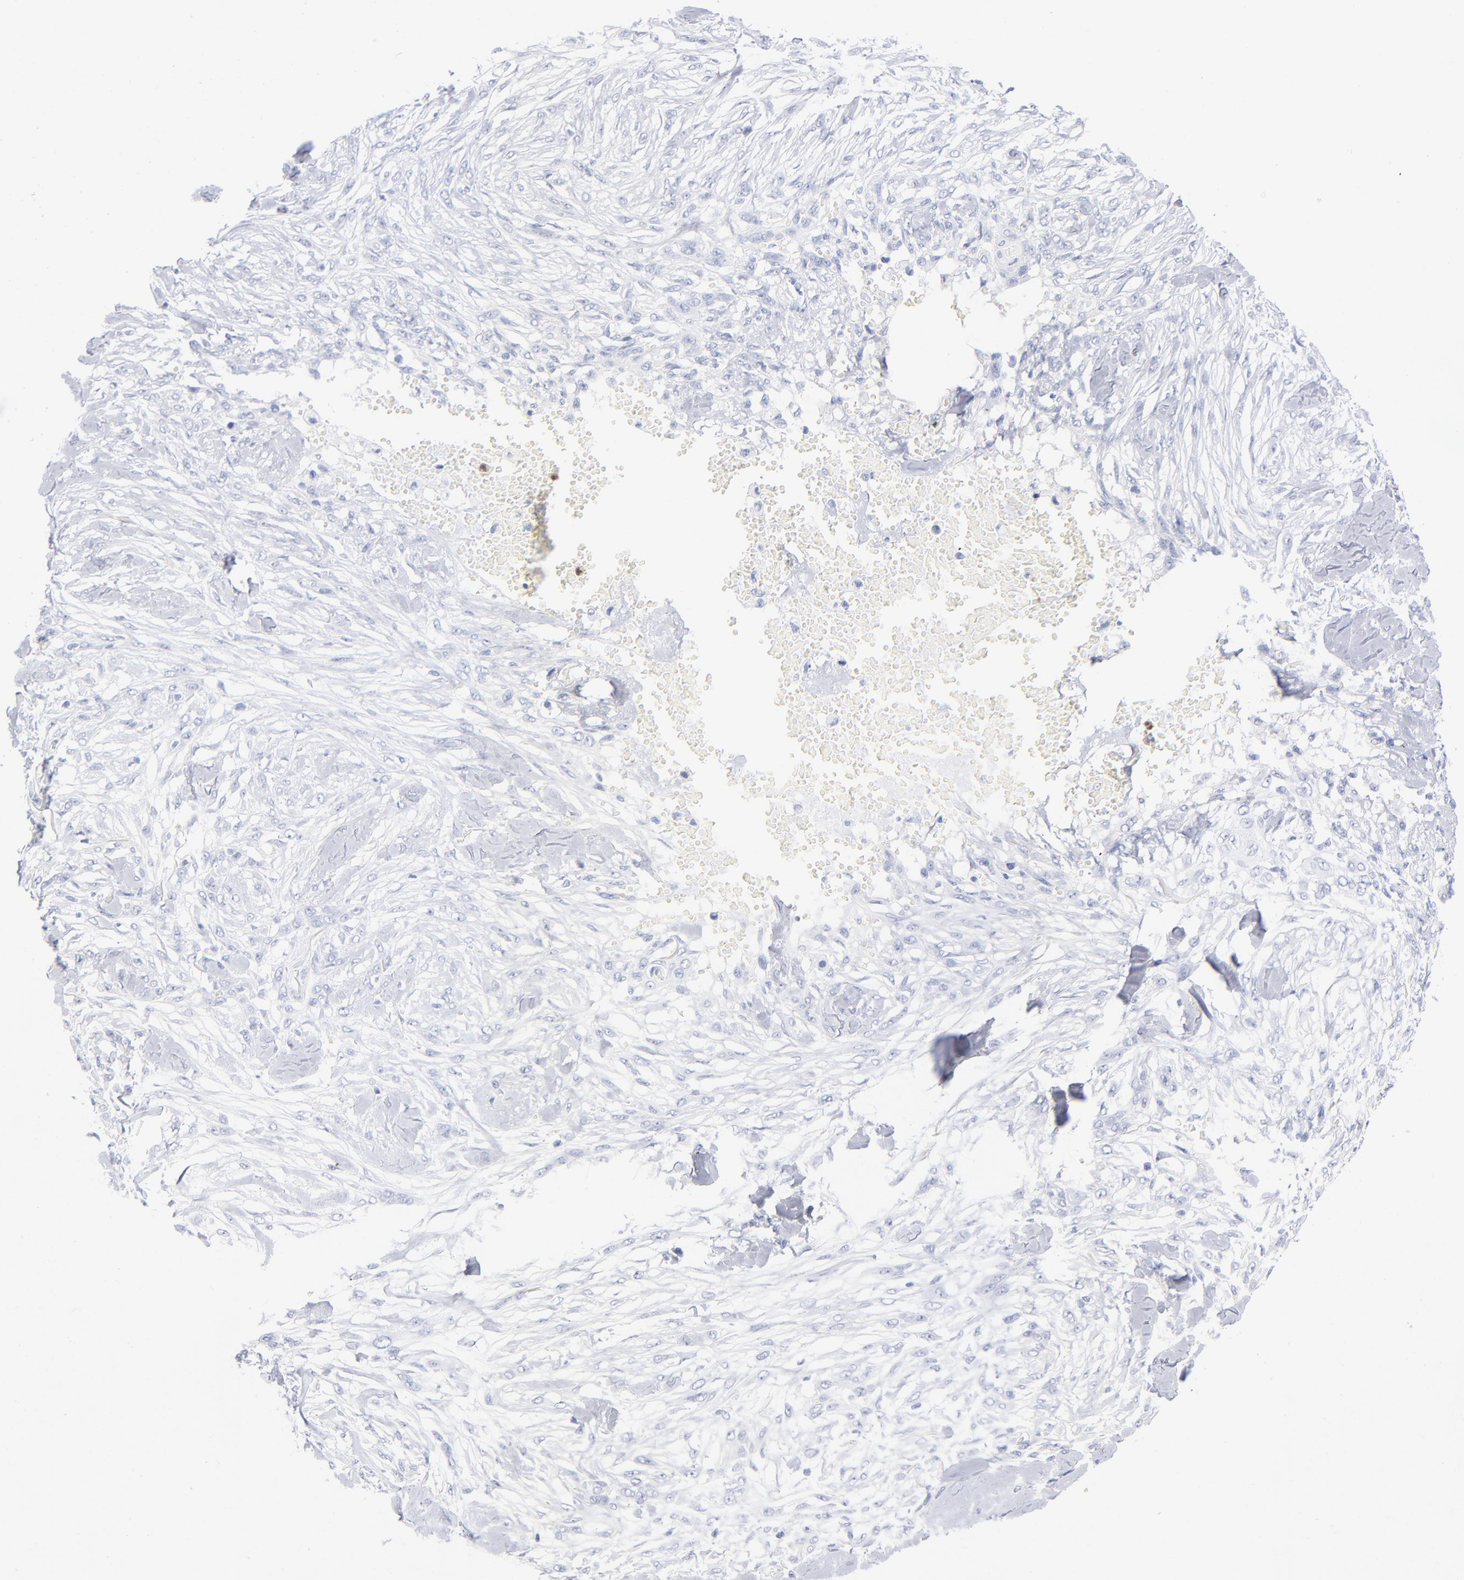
{"staining": {"intensity": "weak", "quantity": "<25%", "location": "cytoplasmic/membranous"}, "tissue": "skin cancer", "cell_type": "Tumor cells", "image_type": "cancer", "snomed": [{"axis": "morphology", "description": "Normal tissue, NOS"}, {"axis": "morphology", "description": "Squamous cell carcinoma, NOS"}, {"axis": "topography", "description": "Skin"}], "caption": "An image of human squamous cell carcinoma (skin) is negative for staining in tumor cells. (DAB immunohistochemistry with hematoxylin counter stain).", "gene": "ARG1", "patient": {"sex": "female", "age": 59}}